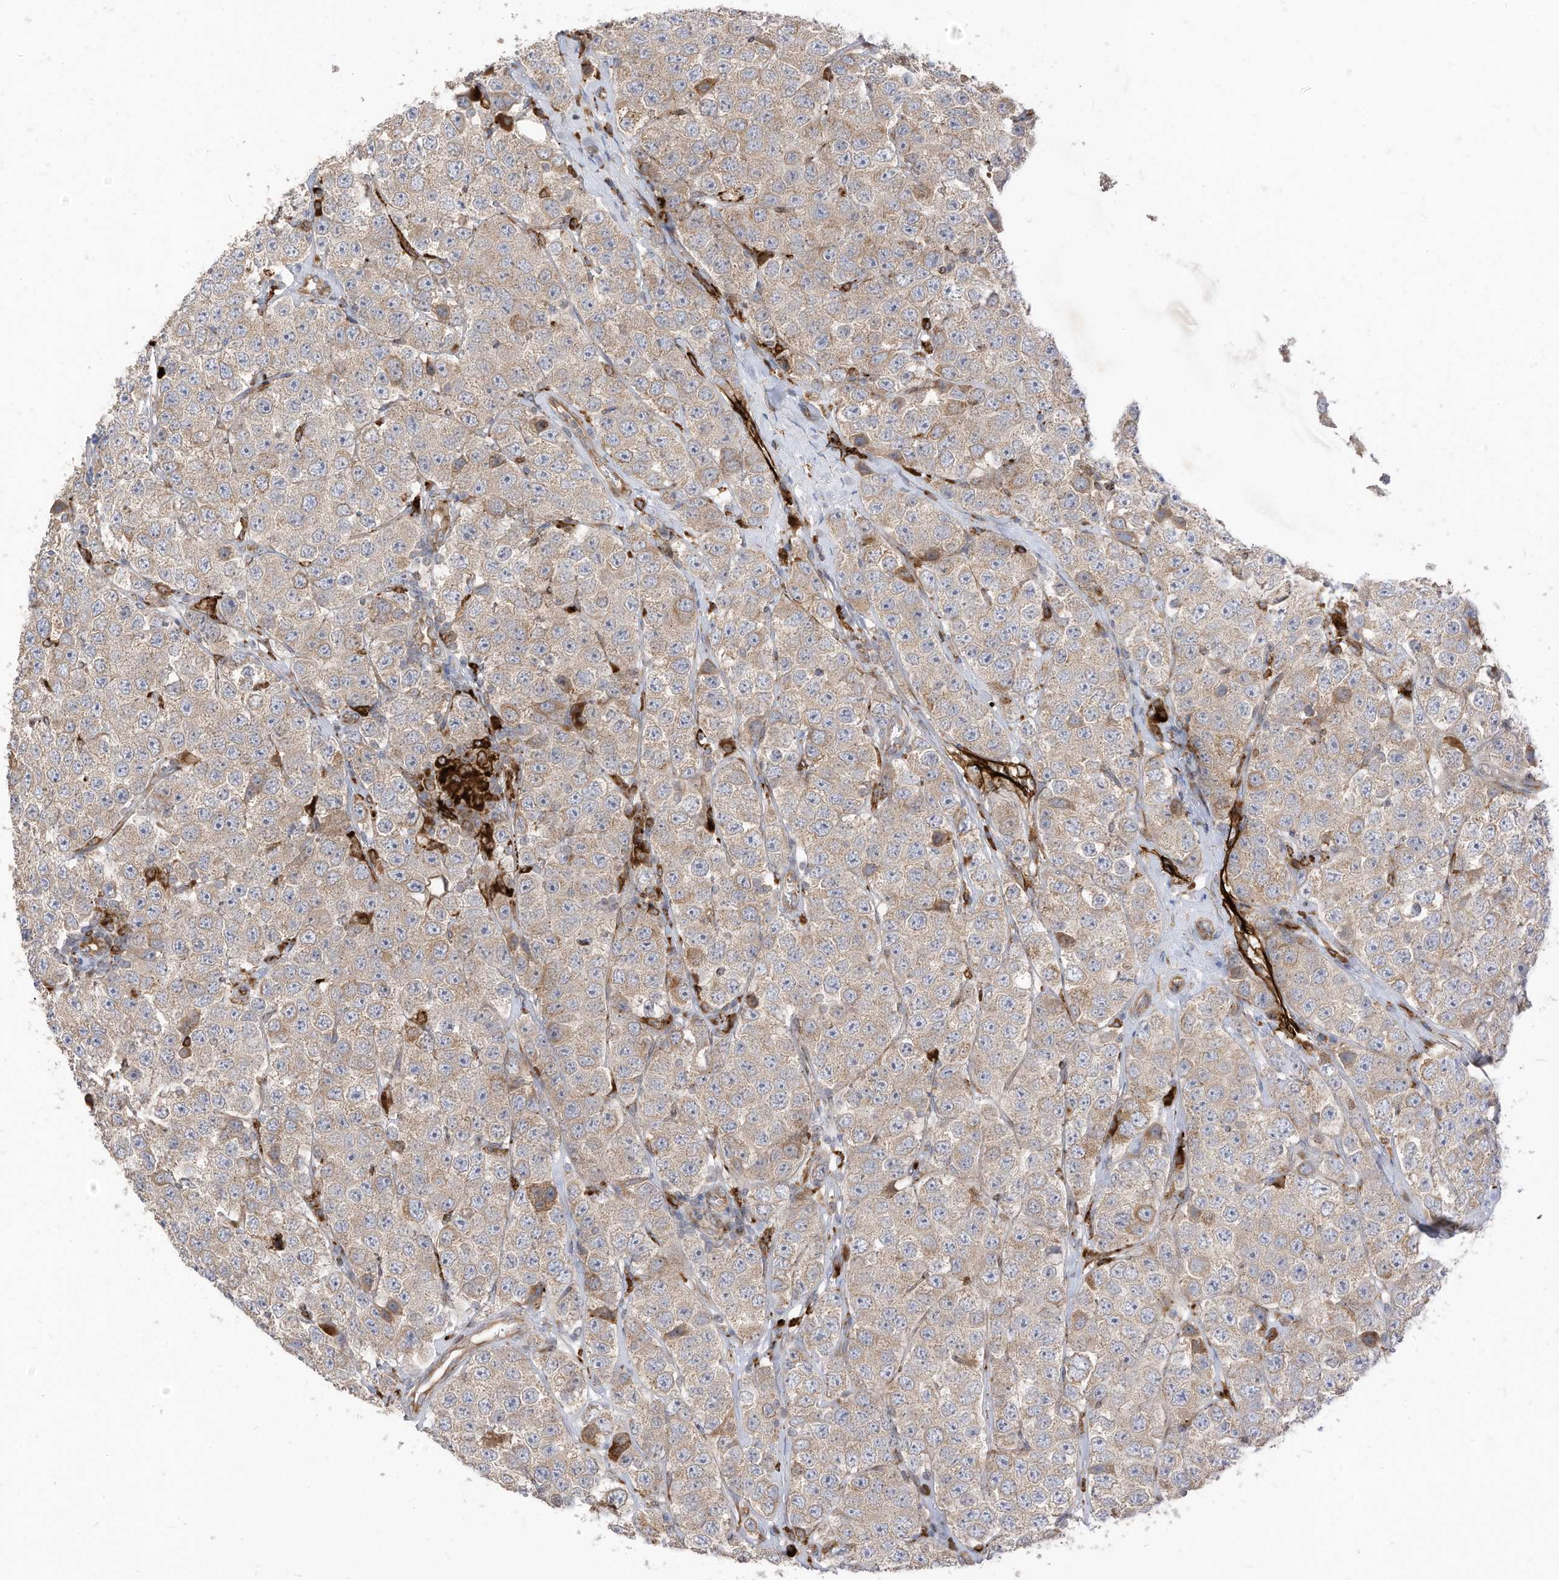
{"staining": {"intensity": "weak", "quantity": ">75%", "location": "cytoplasmic/membranous"}, "tissue": "testis cancer", "cell_type": "Tumor cells", "image_type": "cancer", "snomed": [{"axis": "morphology", "description": "Seminoma, NOS"}, {"axis": "topography", "description": "Testis"}], "caption": "About >75% of tumor cells in human testis cancer show weak cytoplasmic/membranous protein positivity as visualized by brown immunohistochemical staining.", "gene": "TRNAU1AP", "patient": {"sex": "male", "age": 28}}